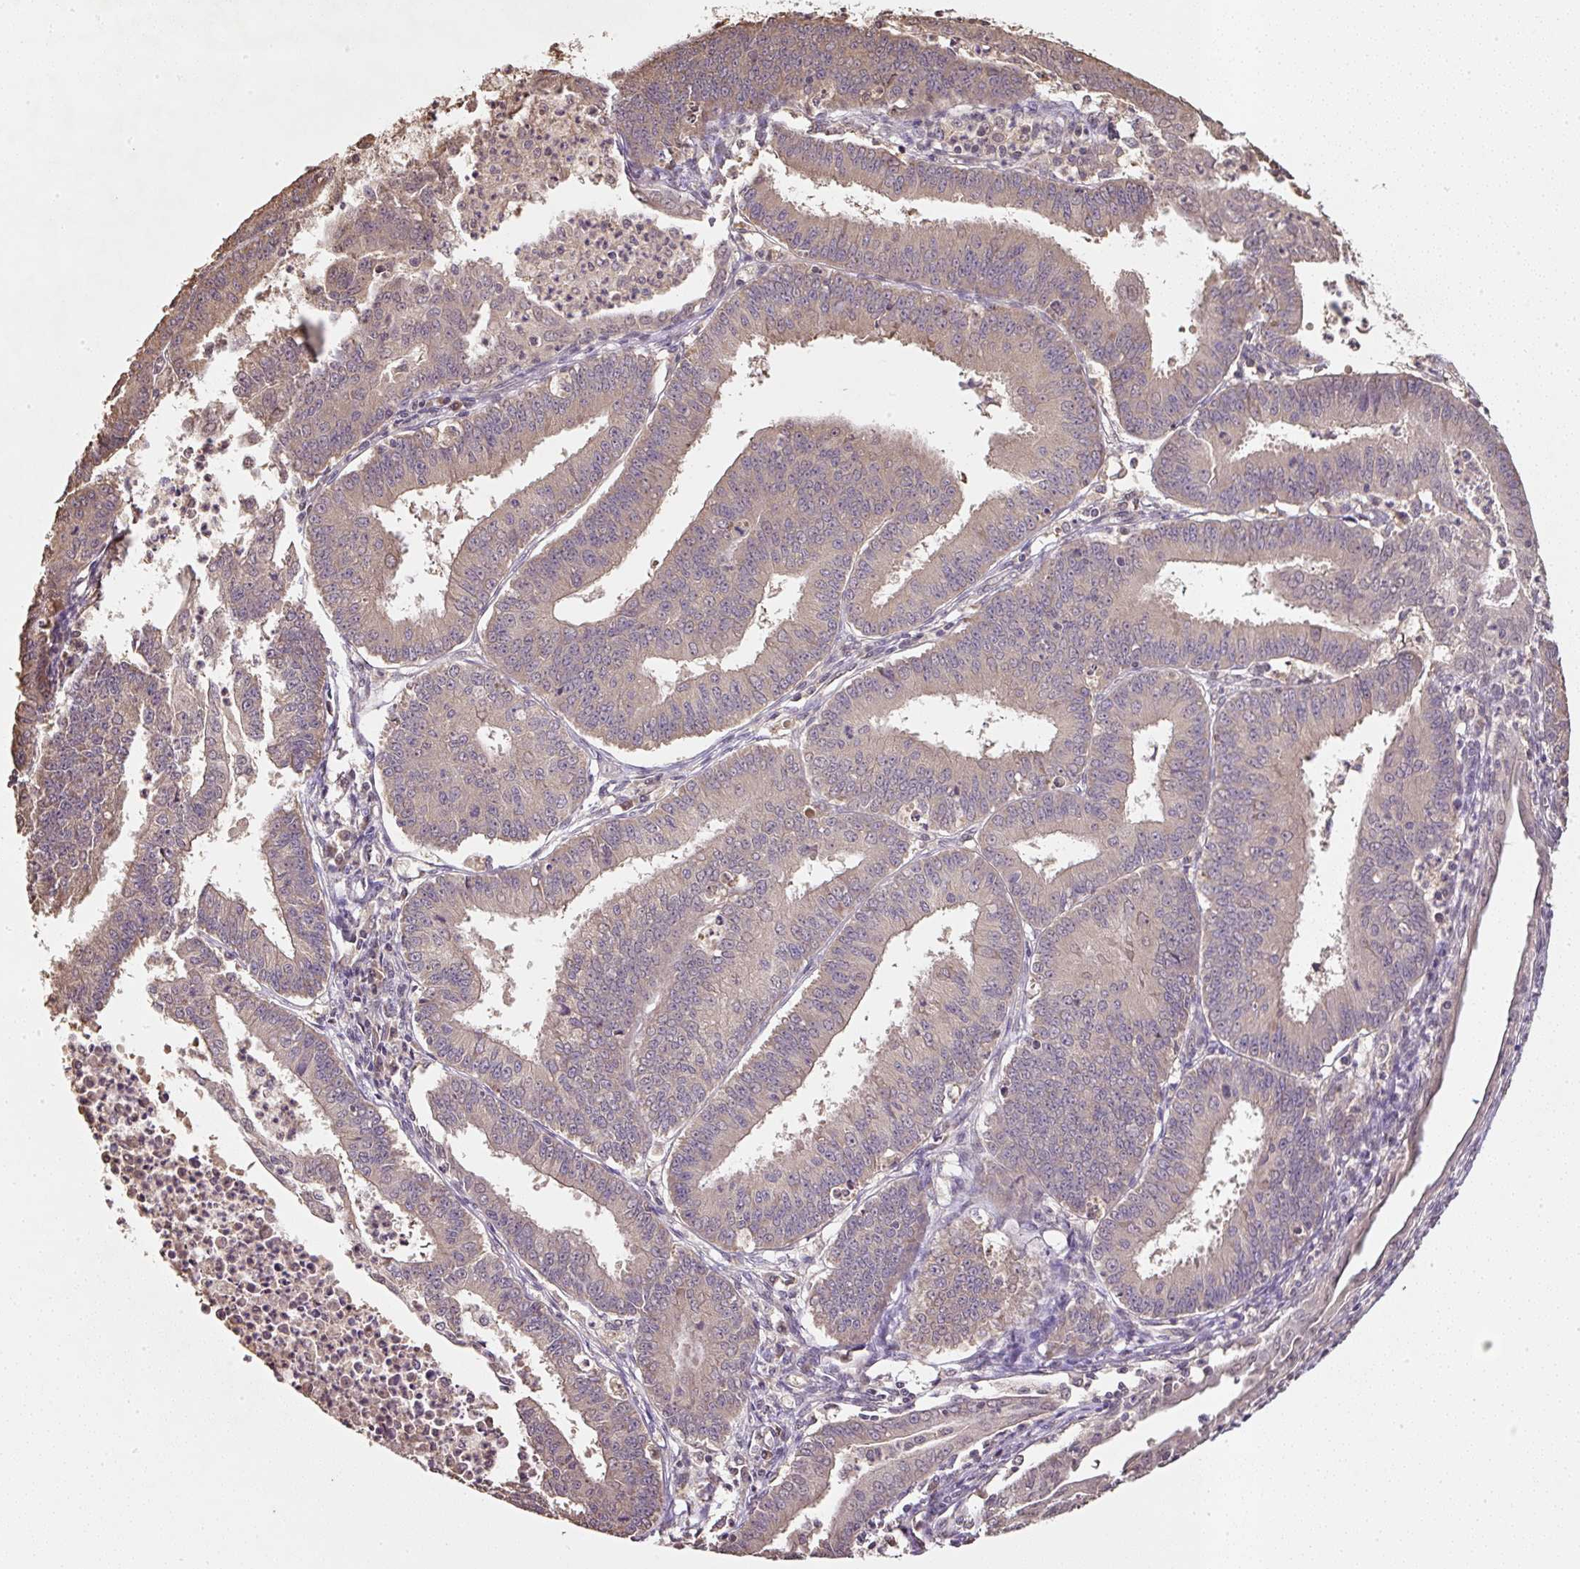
{"staining": {"intensity": "weak", "quantity": "25%-75%", "location": "cytoplasmic/membranous,nuclear"}, "tissue": "endometrial cancer", "cell_type": "Tumor cells", "image_type": "cancer", "snomed": [{"axis": "morphology", "description": "Adenocarcinoma, NOS"}, {"axis": "topography", "description": "Endometrium"}], "caption": "Endometrial cancer was stained to show a protein in brown. There is low levels of weak cytoplasmic/membranous and nuclear expression in approximately 25%-75% of tumor cells.", "gene": "TMEM170B", "patient": {"sex": "female", "age": 73}}